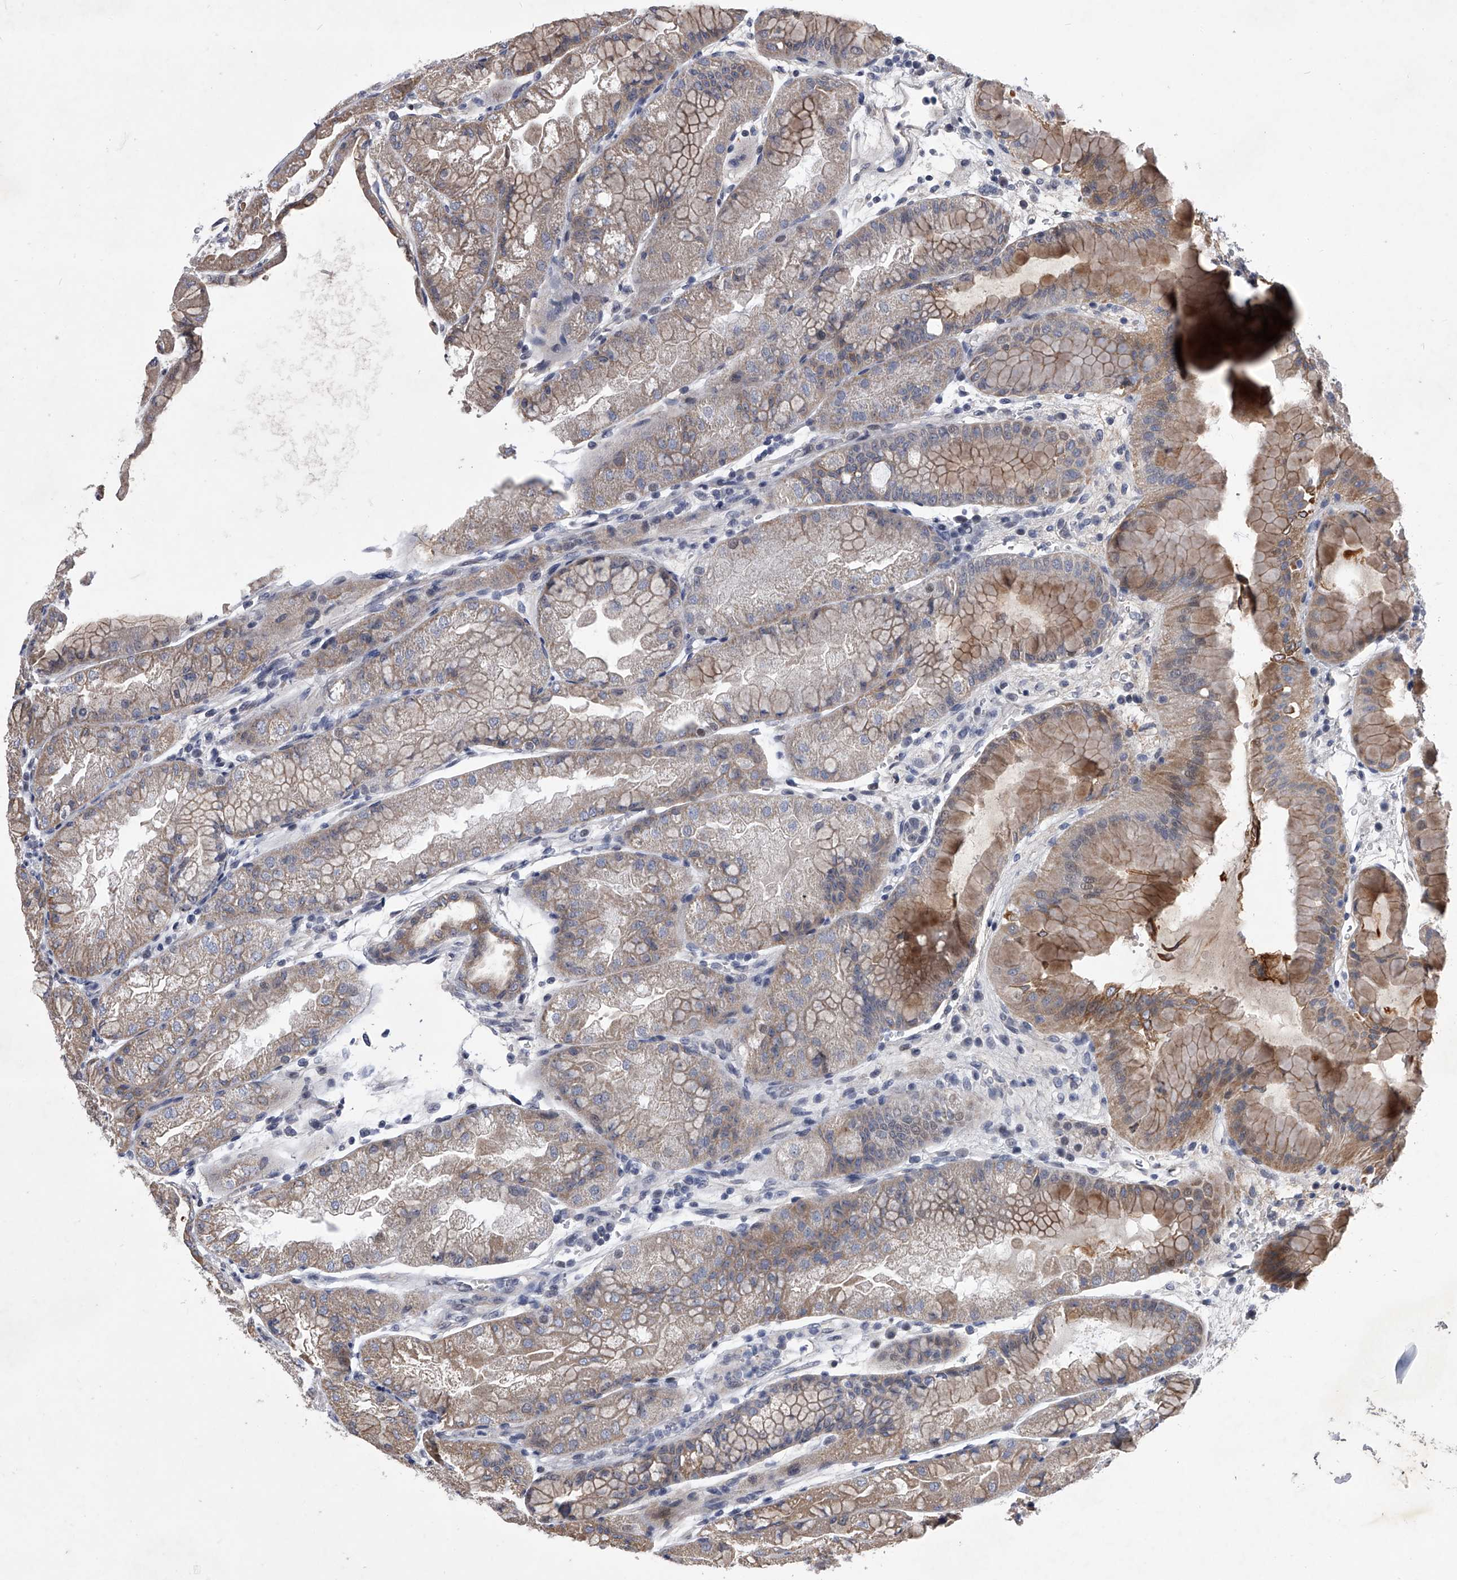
{"staining": {"intensity": "weak", "quantity": ">75%", "location": "cytoplasmic/membranous"}, "tissue": "stomach", "cell_type": "Glandular cells", "image_type": "normal", "snomed": [{"axis": "morphology", "description": "Normal tissue, NOS"}, {"axis": "topography", "description": "Stomach, upper"}], "caption": "Stomach stained for a protein displays weak cytoplasmic/membranous positivity in glandular cells. Ihc stains the protein of interest in brown and the nuclei are stained blue.", "gene": "ZNF76", "patient": {"sex": "male", "age": 47}}